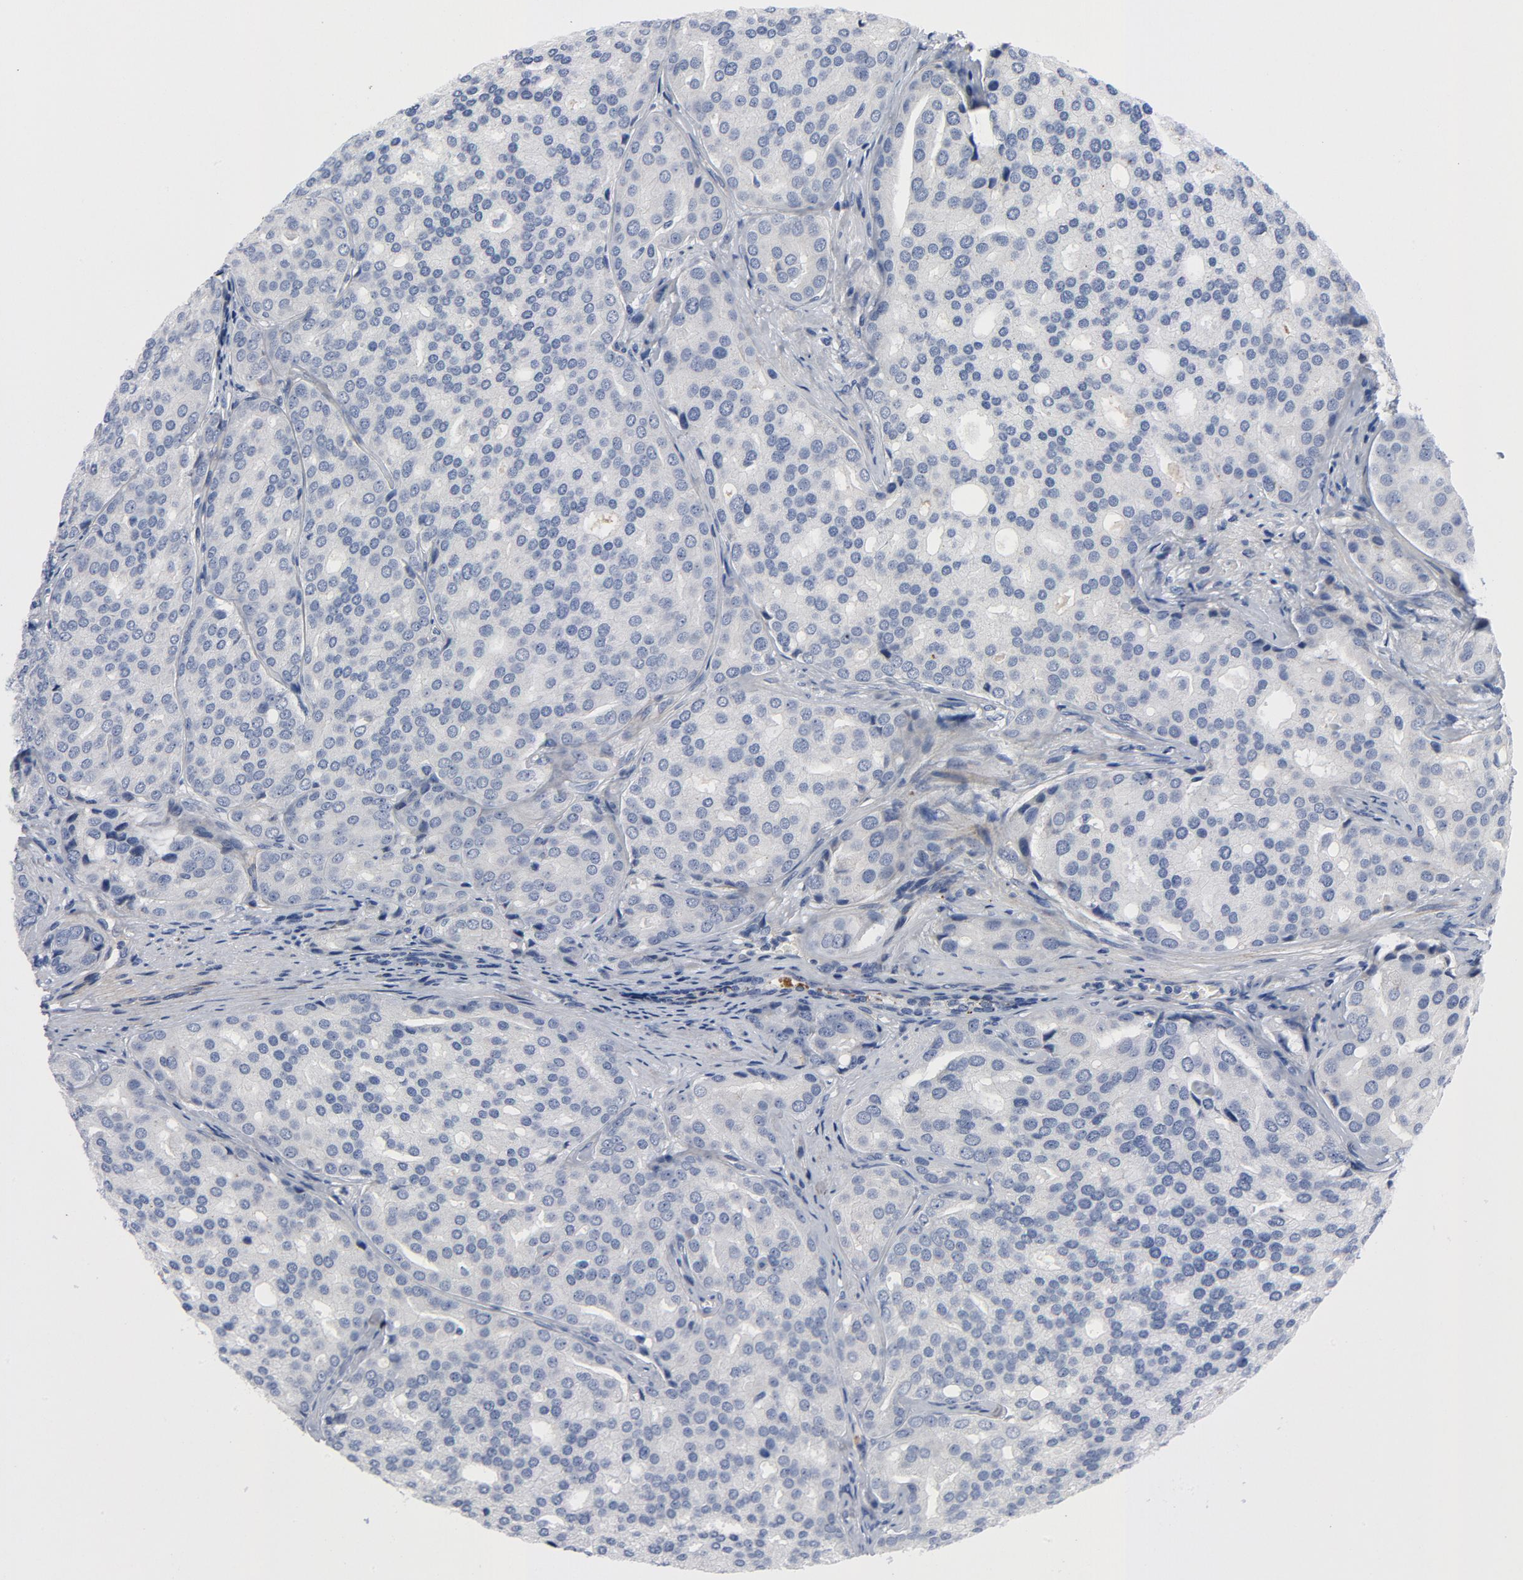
{"staining": {"intensity": "negative", "quantity": "none", "location": "none"}, "tissue": "prostate cancer", "cell_type": "Tumor cells", "image_type": "cancer", "snomed": [{"axis": "morphology", "description": "Adenocarcinoma, High grade"}, {"axis": "topography", "description": "Prostate"}], "caption": "Tumor cells show no significant protein expression in prostate adenocarcinoma (high-grade). The staining is performed using DAB brown chromogen with nuclei counter-stained in using hematoxylin.", "gene": "LAMC1", "patient": {"sex": "male", "age": 64}}